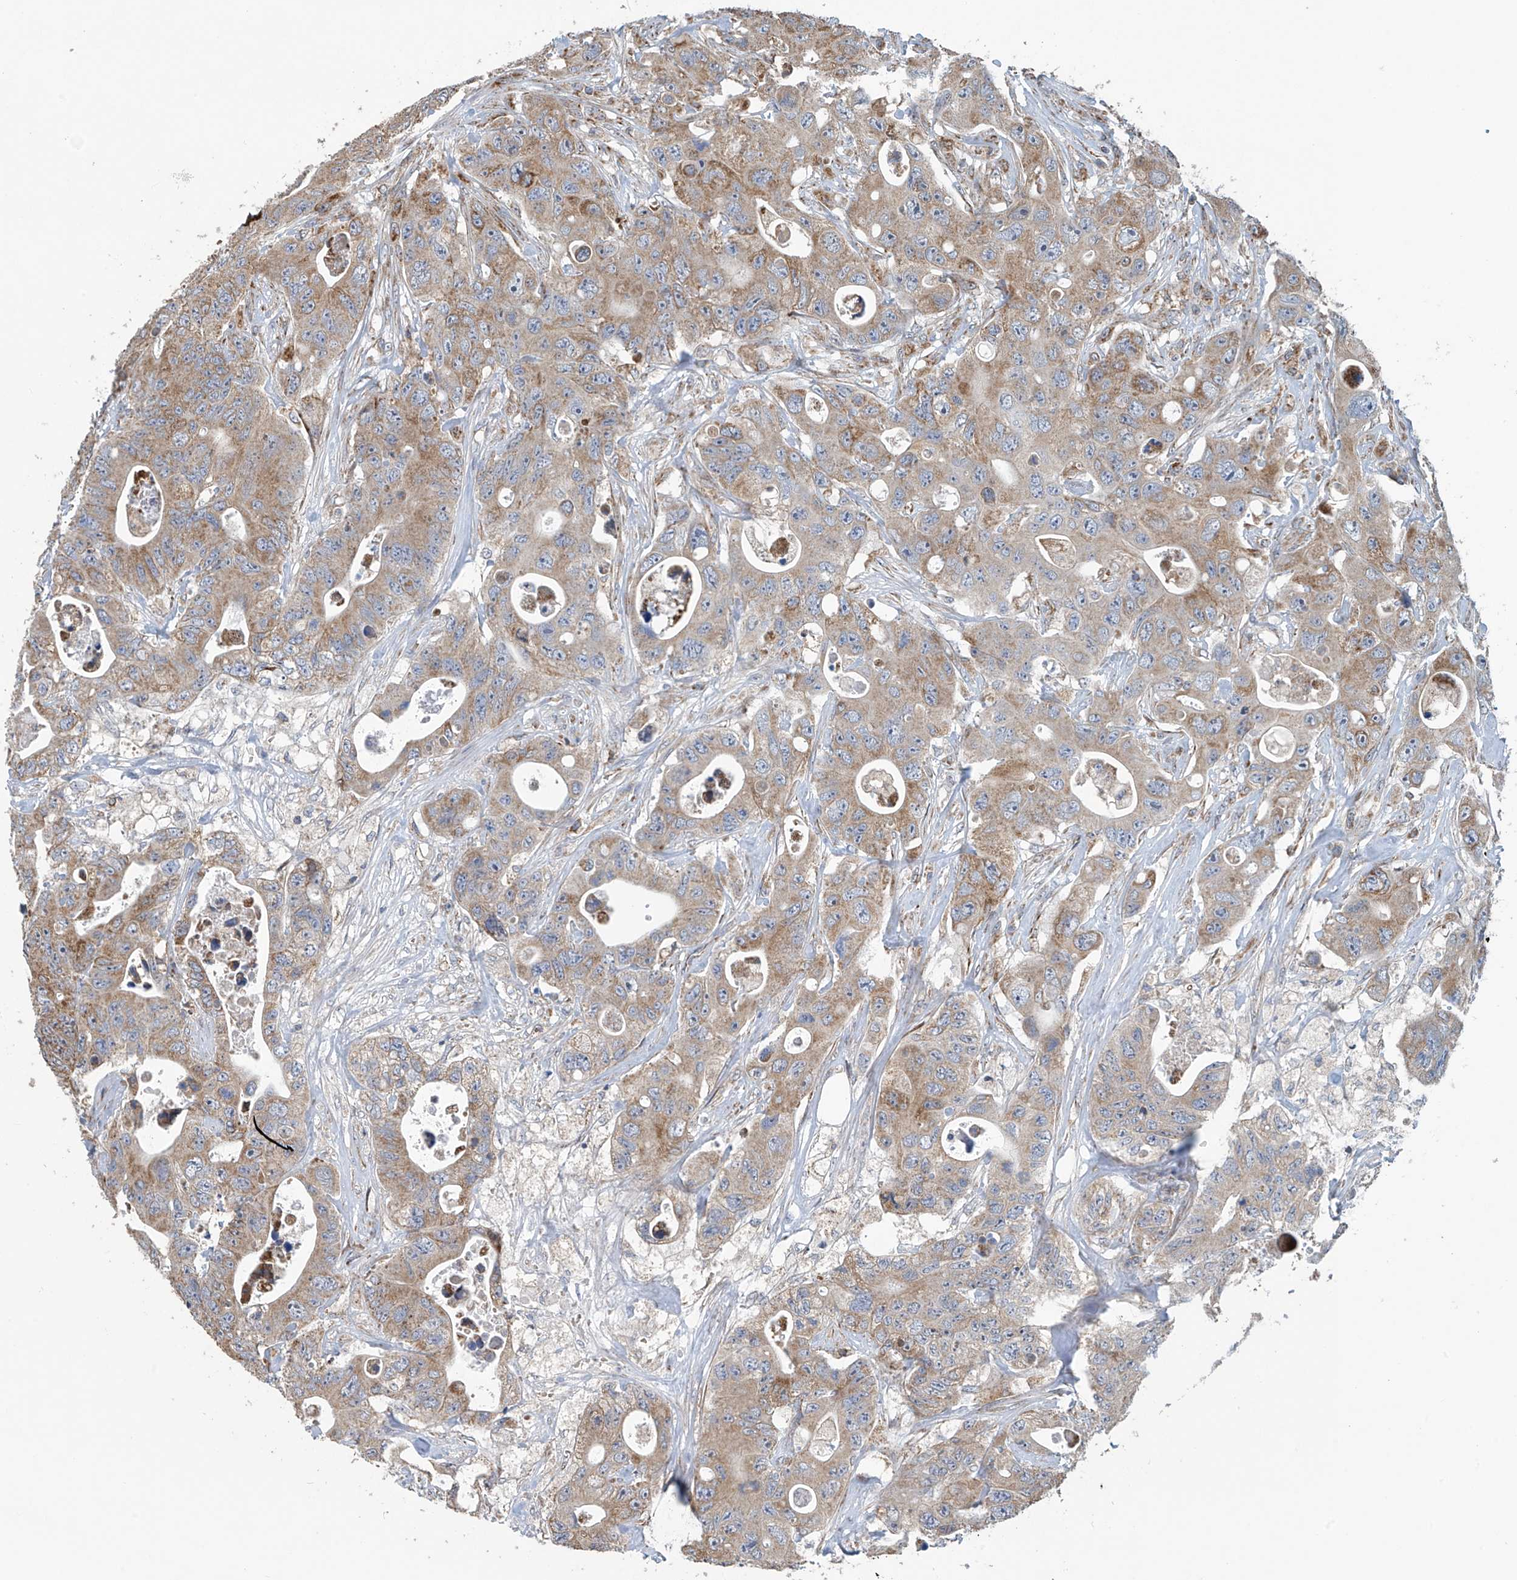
{"staining": {"intensity": "moderate", "quantity": ">75%", "location": "cytoplasmic/membranous"}, "tissue": "colorectal cancer", "cell_type": "Tumor cells", "image_type": "cancer", "snomed": [{"axis": "morphology", "description": "Adenocarcinoma, NOS"}, {"axis": "topography", "description": "Colon"}], "caption": "DAB (3,3'-diaminobenzidine) immunohistochemical staining of colorectal adenocarcinoma exhibits moderate cytoplasmic/membranous protein staining in approximately >75% of tumor cells.", "gene": "COMMD1", "patient": {"sex": "female", "age": 46}}